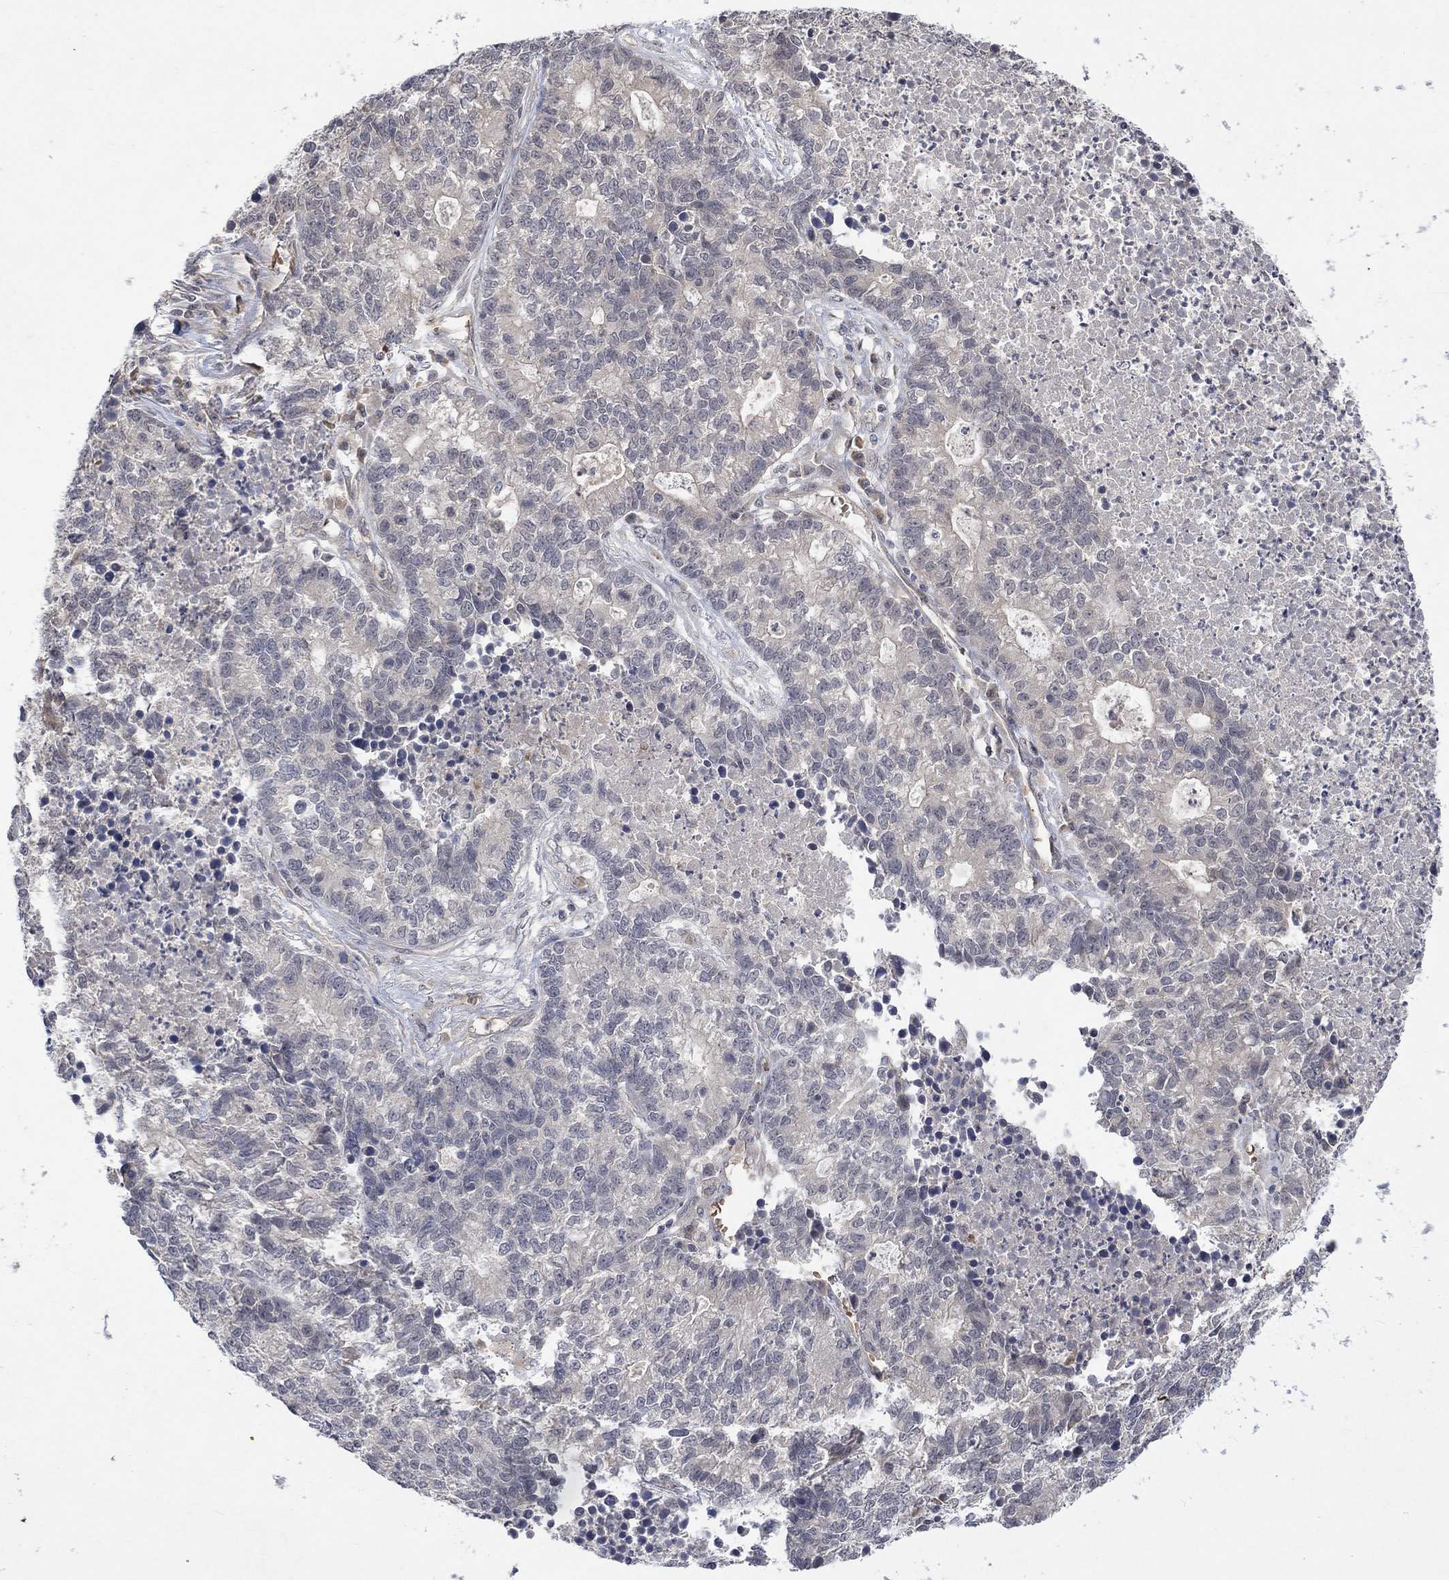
{"staining": {"intensity": "negative", "quantity": "none", "location": "none"}, "tissue": "lung cancer", "cell_type": "Tumor cells", "image_type": "cancer", "snomed": [{"axis": "morphology", "description": "Adenocarcinoma, NOS"}, {"axis": "topography", "description": "Lung"}], "caption": "A micrograph of human adenocarcinoma (lung) is negative for staining in tumor cells. (Brightfield microscopy of DAB immunohistochemistry (IHC) at high magnification).", "gene": "GRIN2D", "patient": {"sex": "male", "age": 57}}